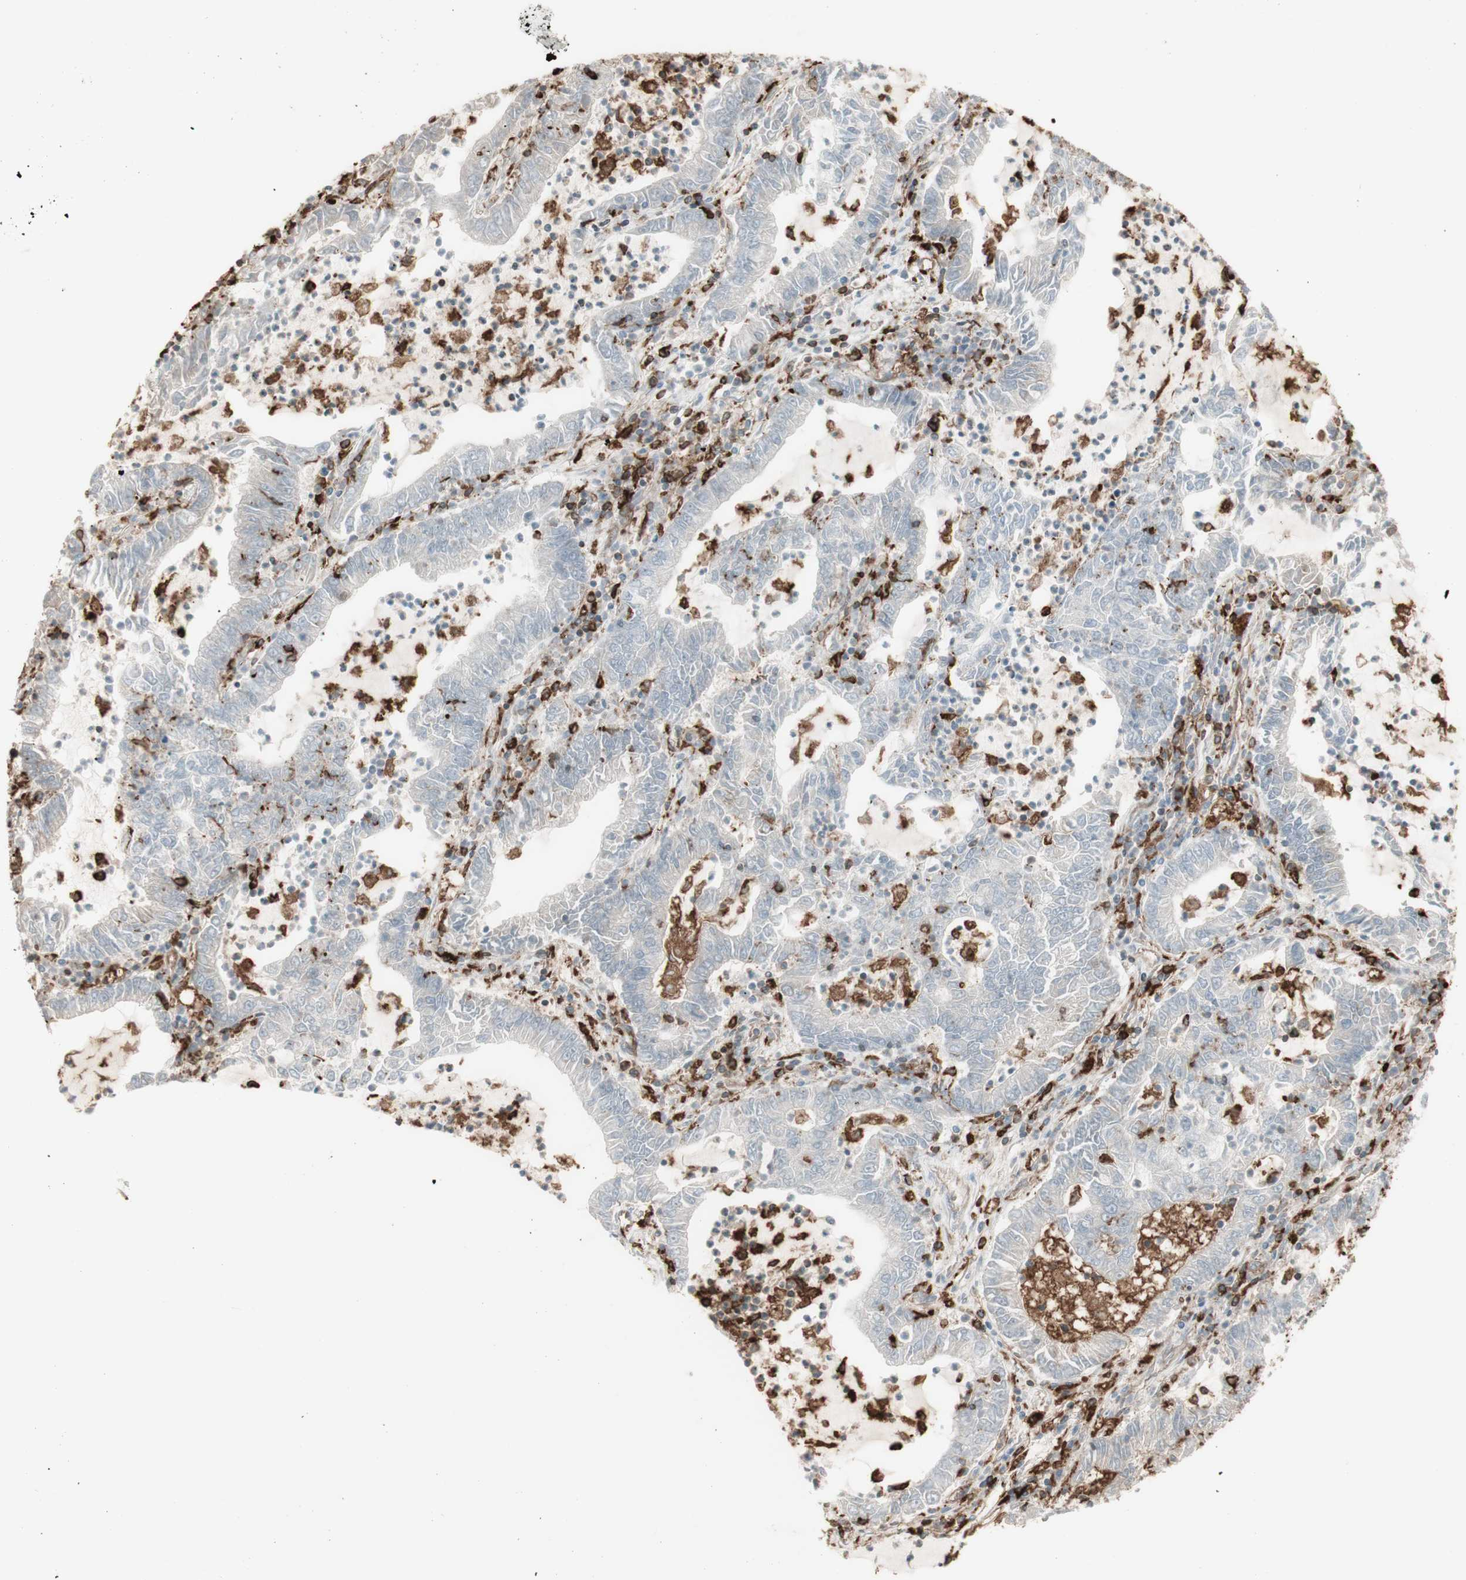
{"staining": {"intensity": "negative", "quantity": "none", "location": "none"}, "tissue": "lung cancer", "cell_type": "Tumor cells", "image_type": "cancer", "snomed": [{"axis": "morphology", "description": "Adenocarcinoma, NOS"}, {"axis": "topography", "description": "Lung"}], "caption": "DAB immunohistochemical staining of adenocarcinoma (lung) demonstrates no significant staining in tumor cells.", "gene": "HLA-DPB1", "patient": {"sex": "female", "age": 51}}